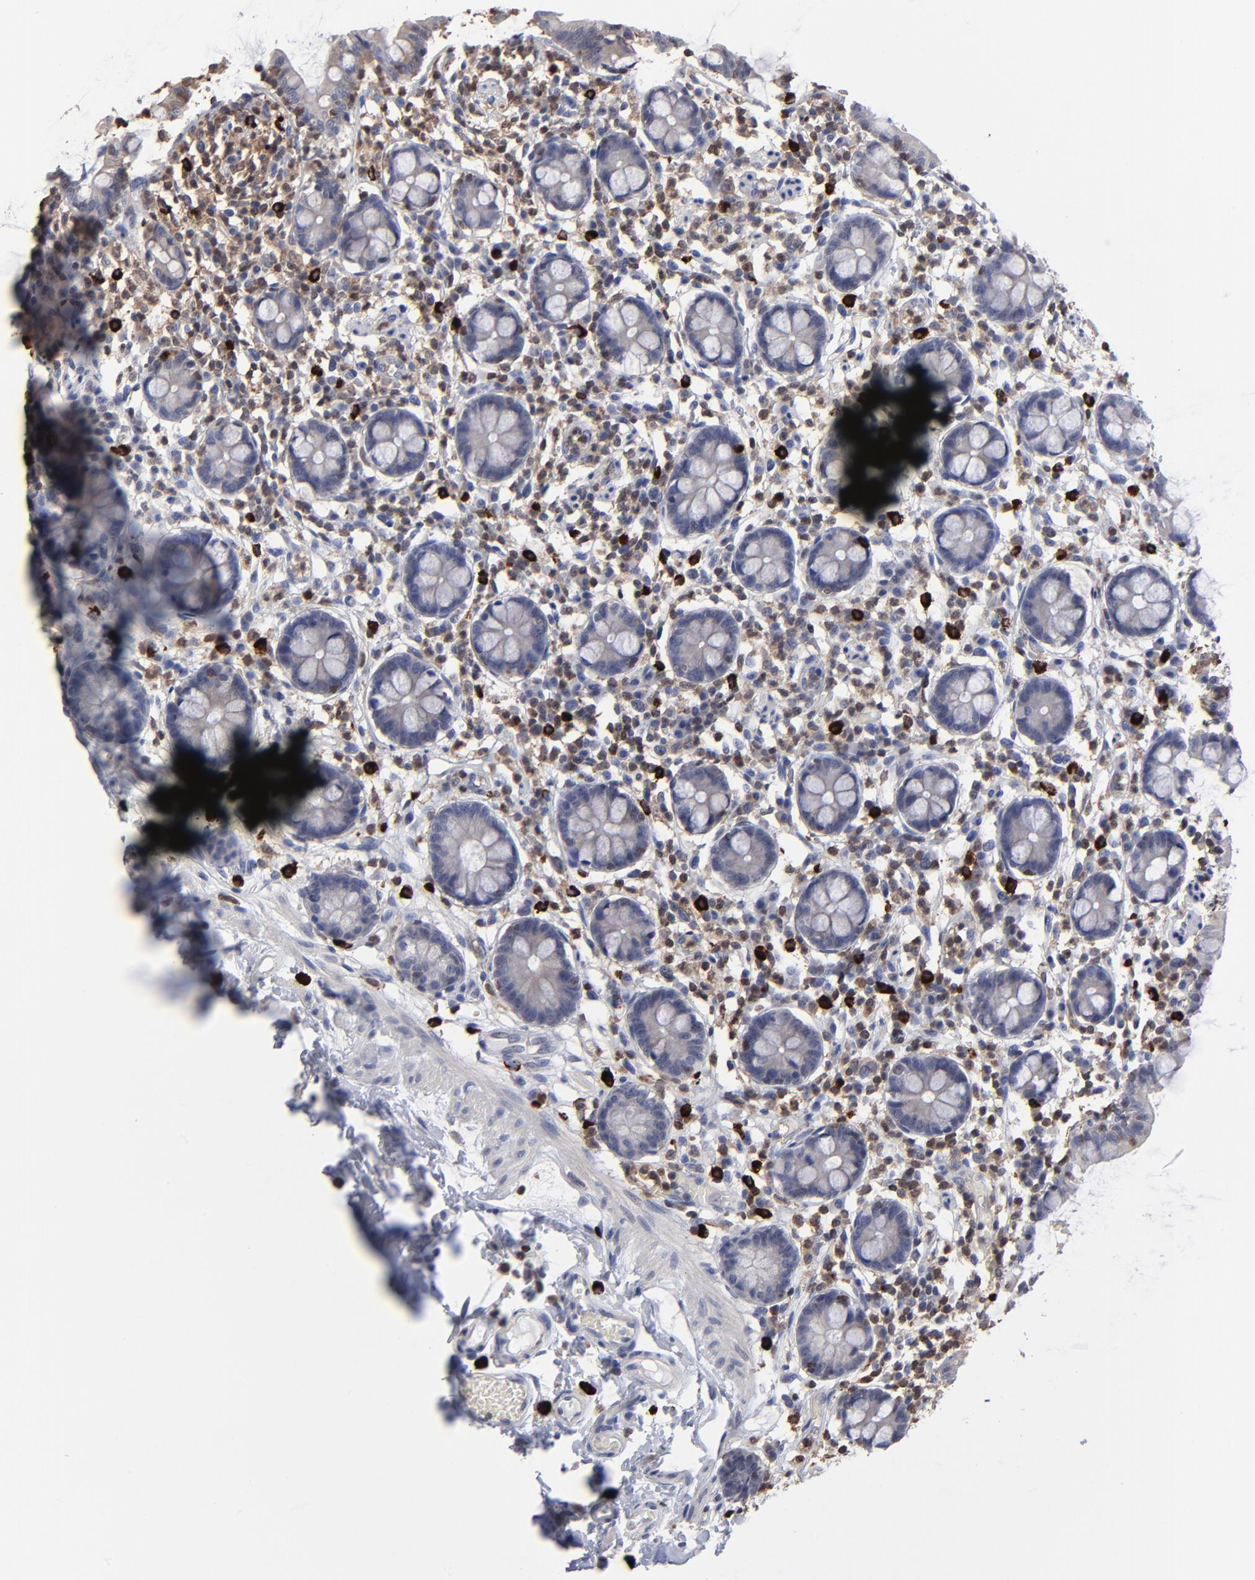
{"staining": {"intensity": "negative", "quantity": "none", "location": "none"}, "tissue": "small intestine", "cell_type": "Glandular cells", "image_type": "normal", "snomed": [{"axis": "morphology", "description": "Normal tissue, NOS"}, {"axis": "topography", "description": "Small intestine"}], "caption": "An IHC histopathology image of unremarkable small intestine is shown. There is no staining in glandular cells of small intestine. (DAB IHC with hematoxylin counter stain).", "gene": "TBXT", "patient": {"sex": "female", "age": 61}}